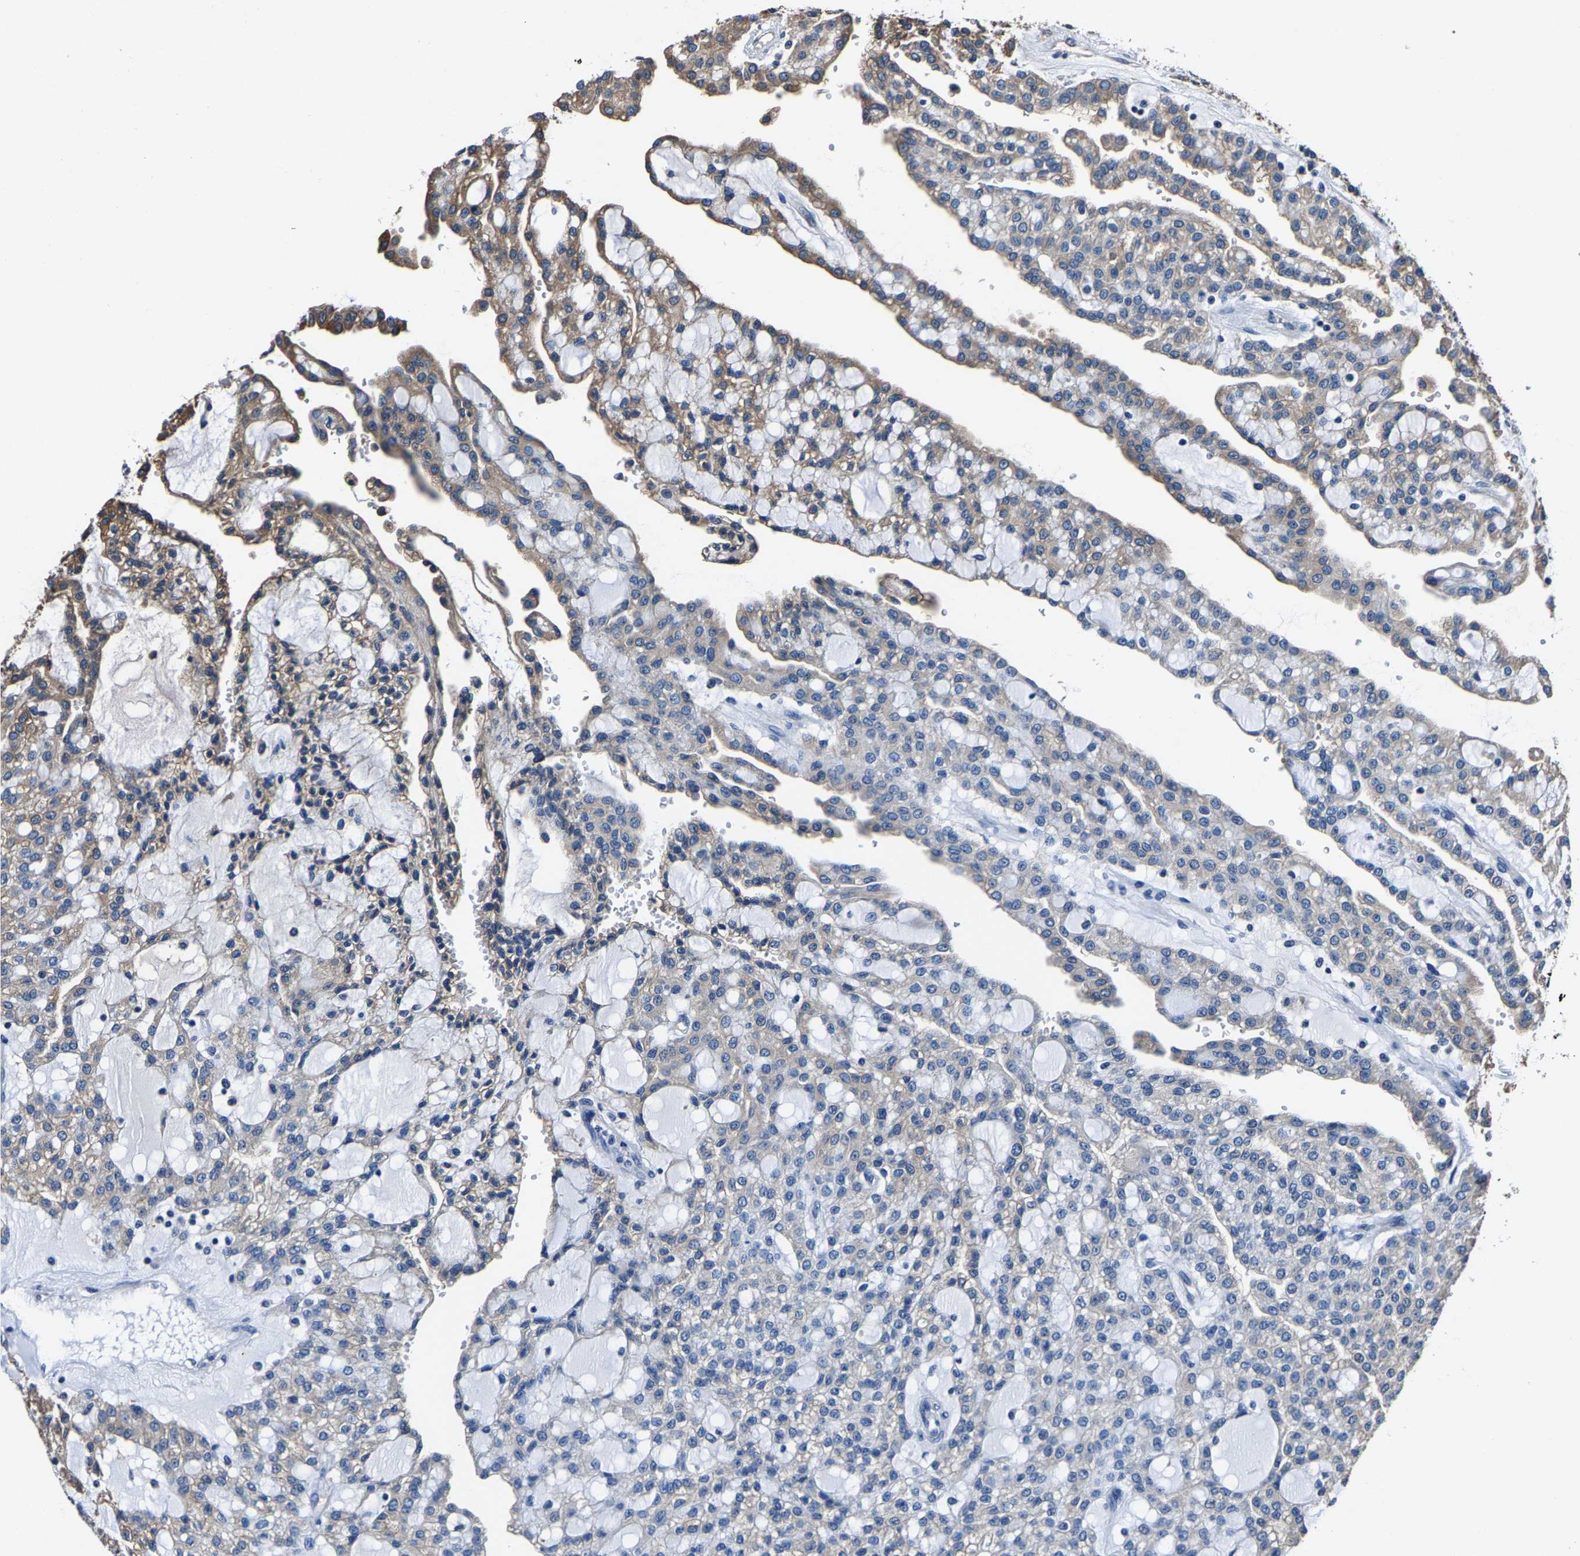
{"staining": {"intensity": "moderate", "quantity": "<25%", "location": "cytoplasmic/membranous"}, "tissue": "renal cancer", "cell_type": "Tumor cells", "image_type": "cancer", "snomed": [{"axis": "morphology", "description": "Adenocarcinoma, NOS"}, {"axis": "topography", "description": "Kidney"}], "caption": "Tumor cells exhibit low levels of moderate cytoplasmic/membranous positivity in about <25% of cells in renal adenocarcinoma.", "gene": "ALDOB", "patient": {"sex": "male", "age": 63}}